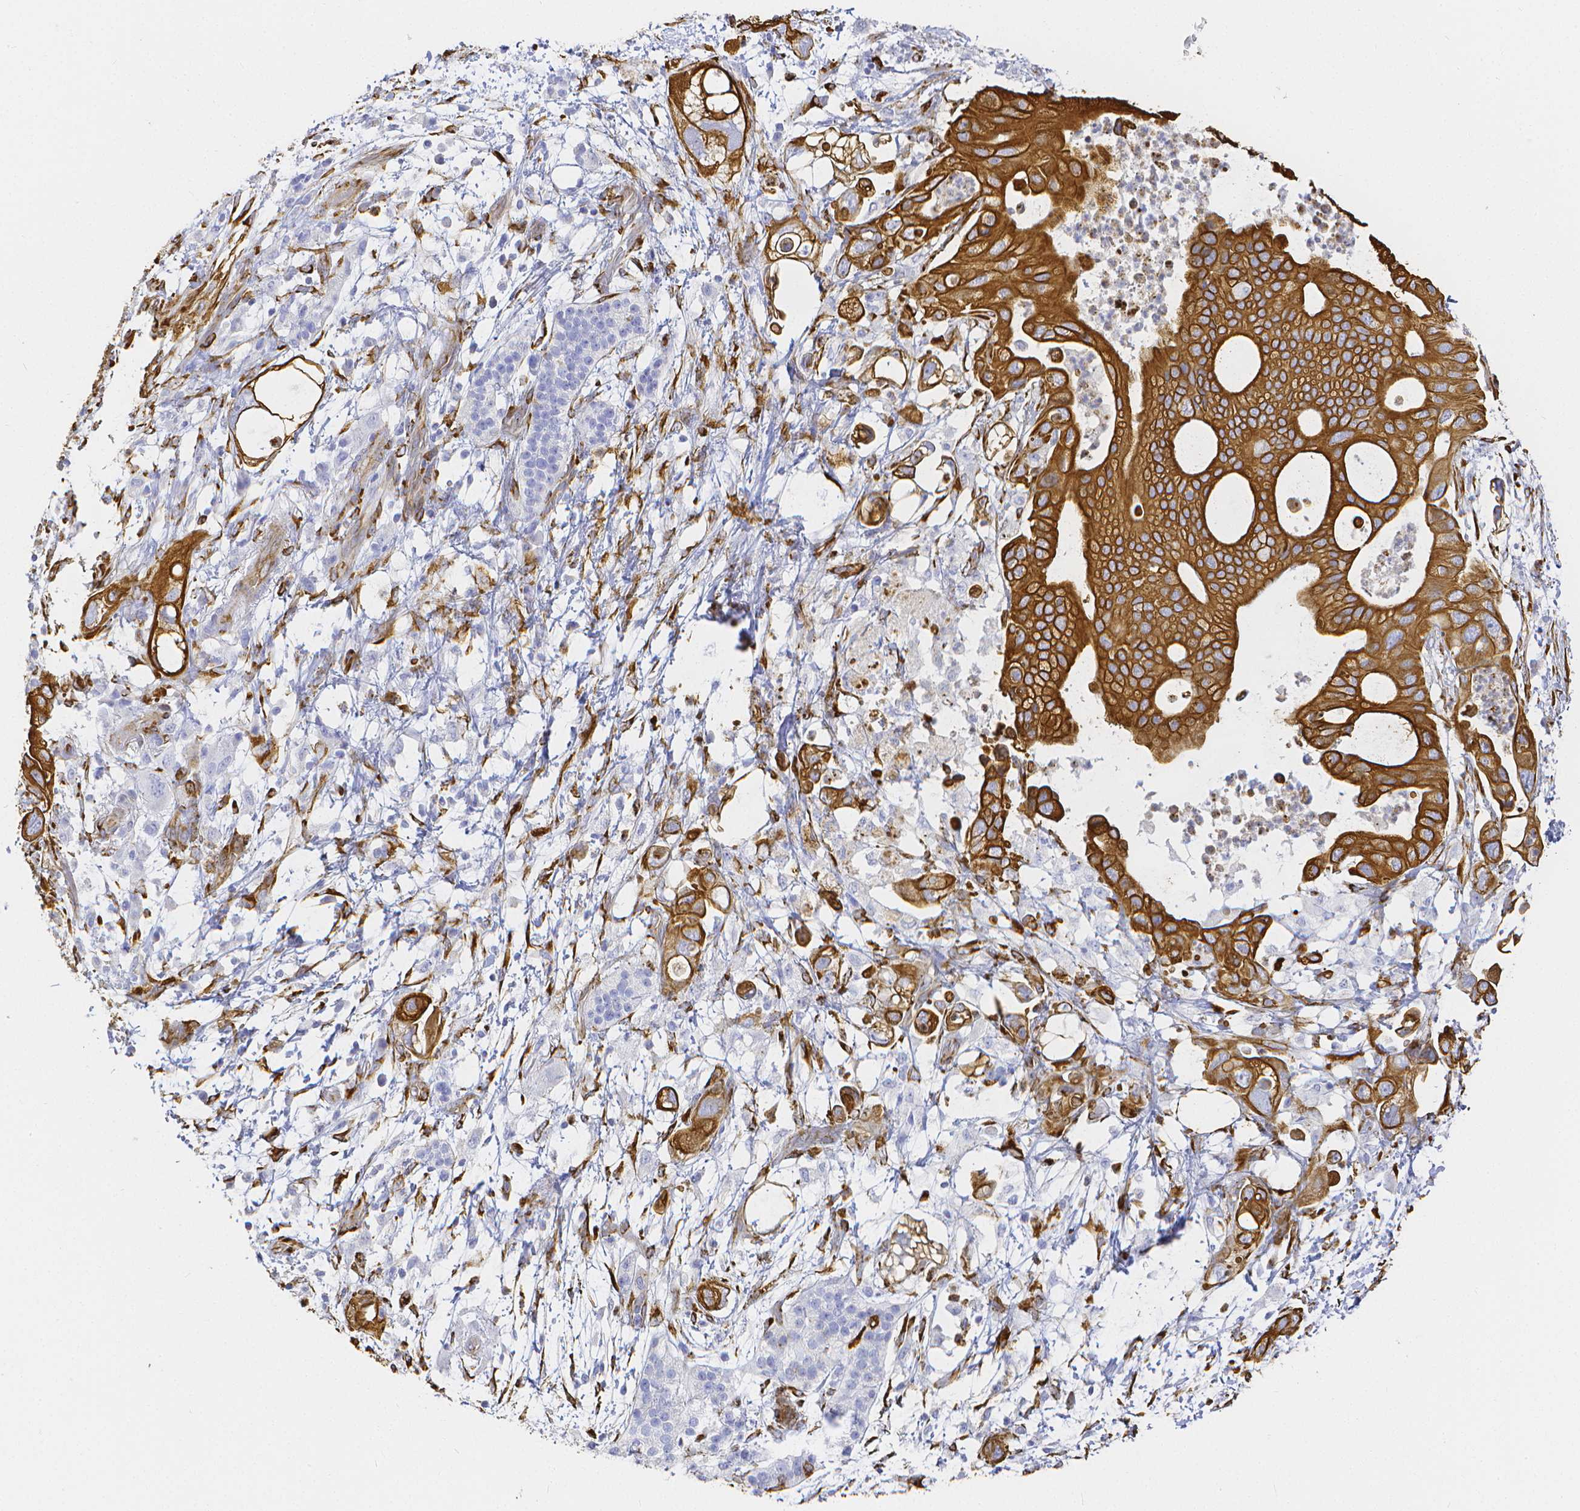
{"staining": {"intensity": "strong", "quantity": ">75%", "location": "cytoplasmic/membranous"}, "tissue": "pancreatic cancer", "cell_type": "Tumor cells", "image_type": "cancer", "snomed": [{"axis": "morphology", "description": "Adenocarcinoma, NOS"}, {"axis": "topography", "description": "Pancreas"}], "caption": "Tumor cells demonstrate high levels of strong cytoplasmic/membranous expression in about >75% of cells in adenocarcinoma (pancreatic).", "gene": "SMURF1", "patient": {"sex": "female", "age": 72}}